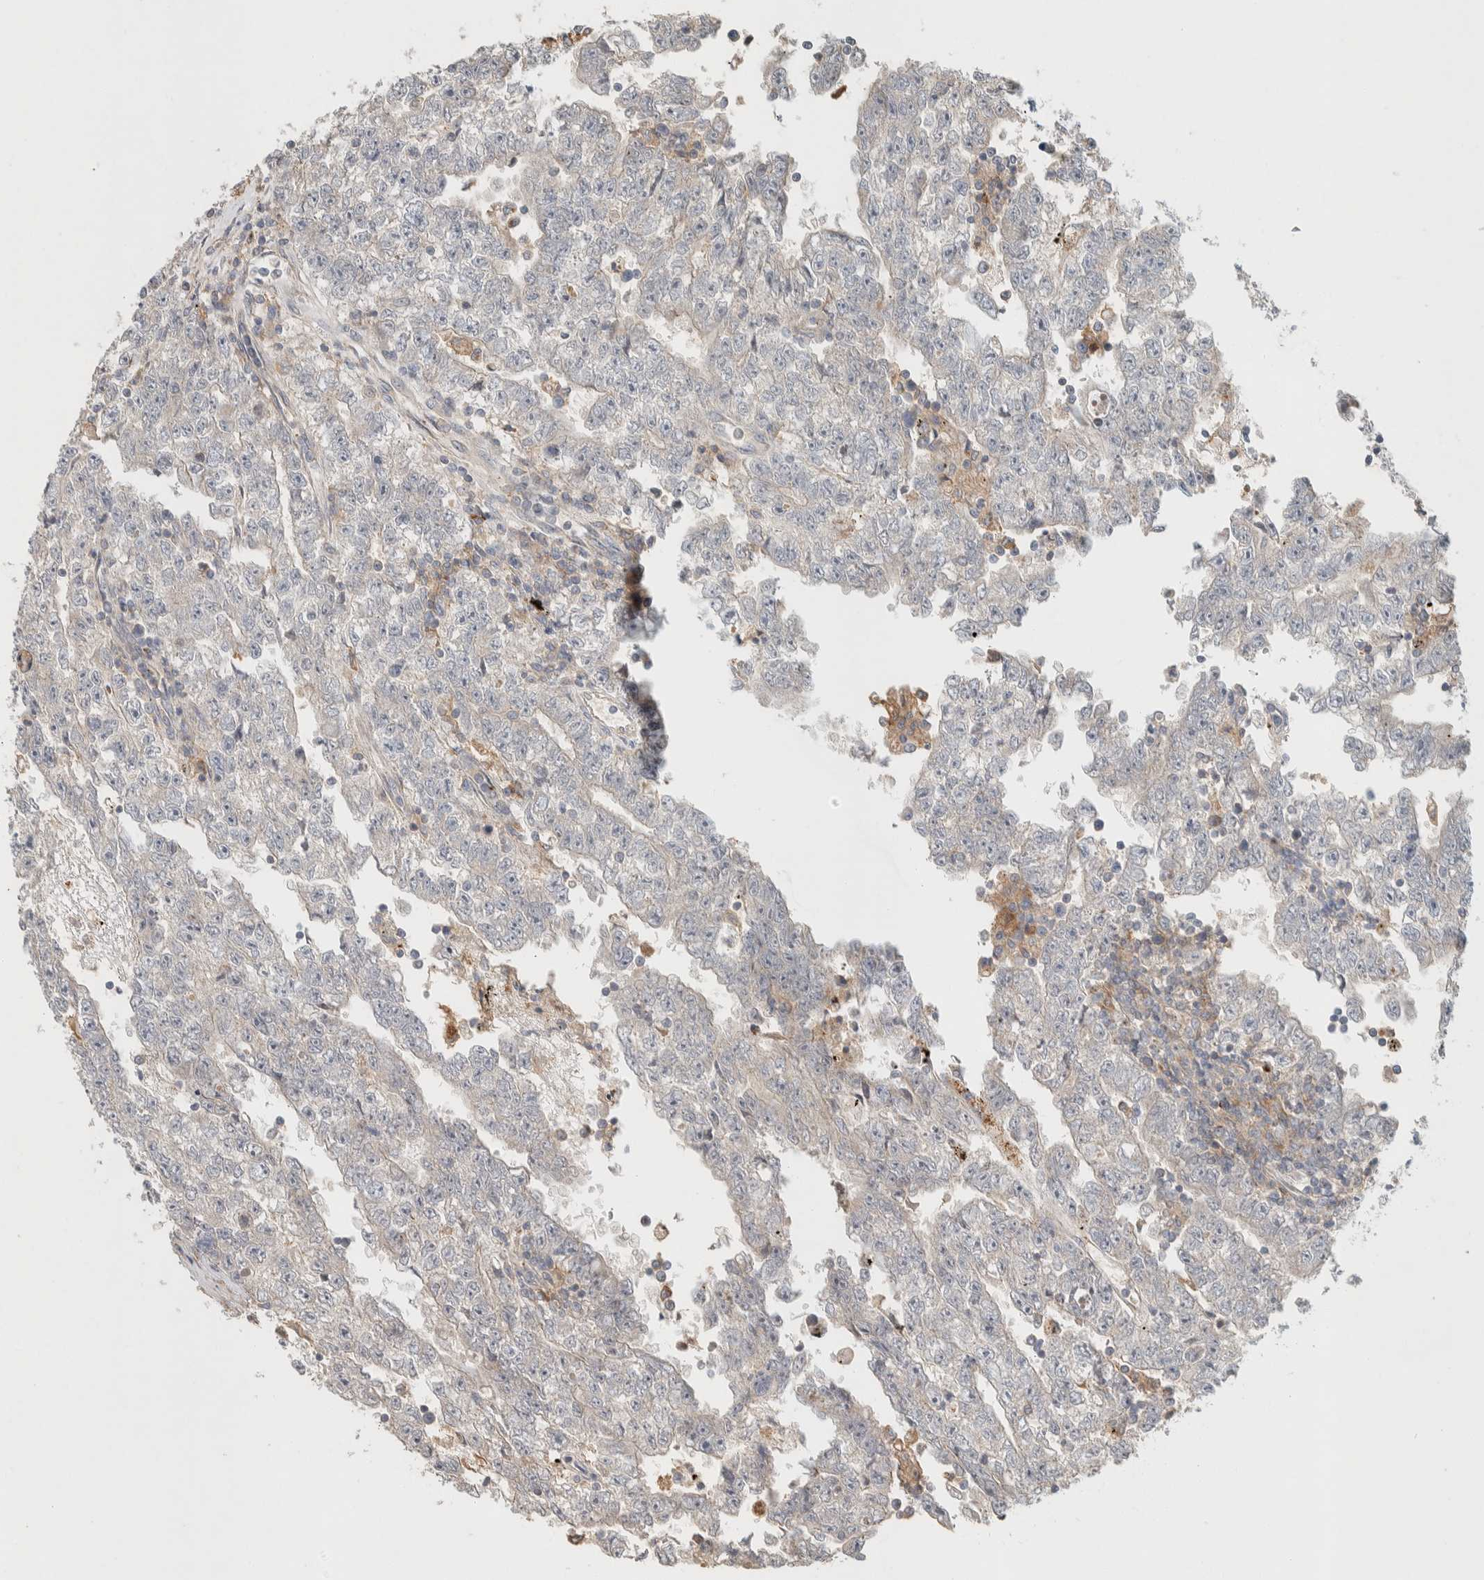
{"staining": {"intensity": "negative", "quantity": "none", "location": "none"}, "tissue": "testis cancer", "cell_type": "Tumor cells", "image_type": "cancer", "snomed": [{"axis": "morphology", "description": "Carcinoma, Embryonal, NOS"}, {"axis": "topography", "description": "Testis"}], "caption": "This is an immunohistochemistry histopathology image of testis cancer. There is no expression in tumor cells.", "gene": "KIF9", "patient": {"sex": "male", "age": 25}}